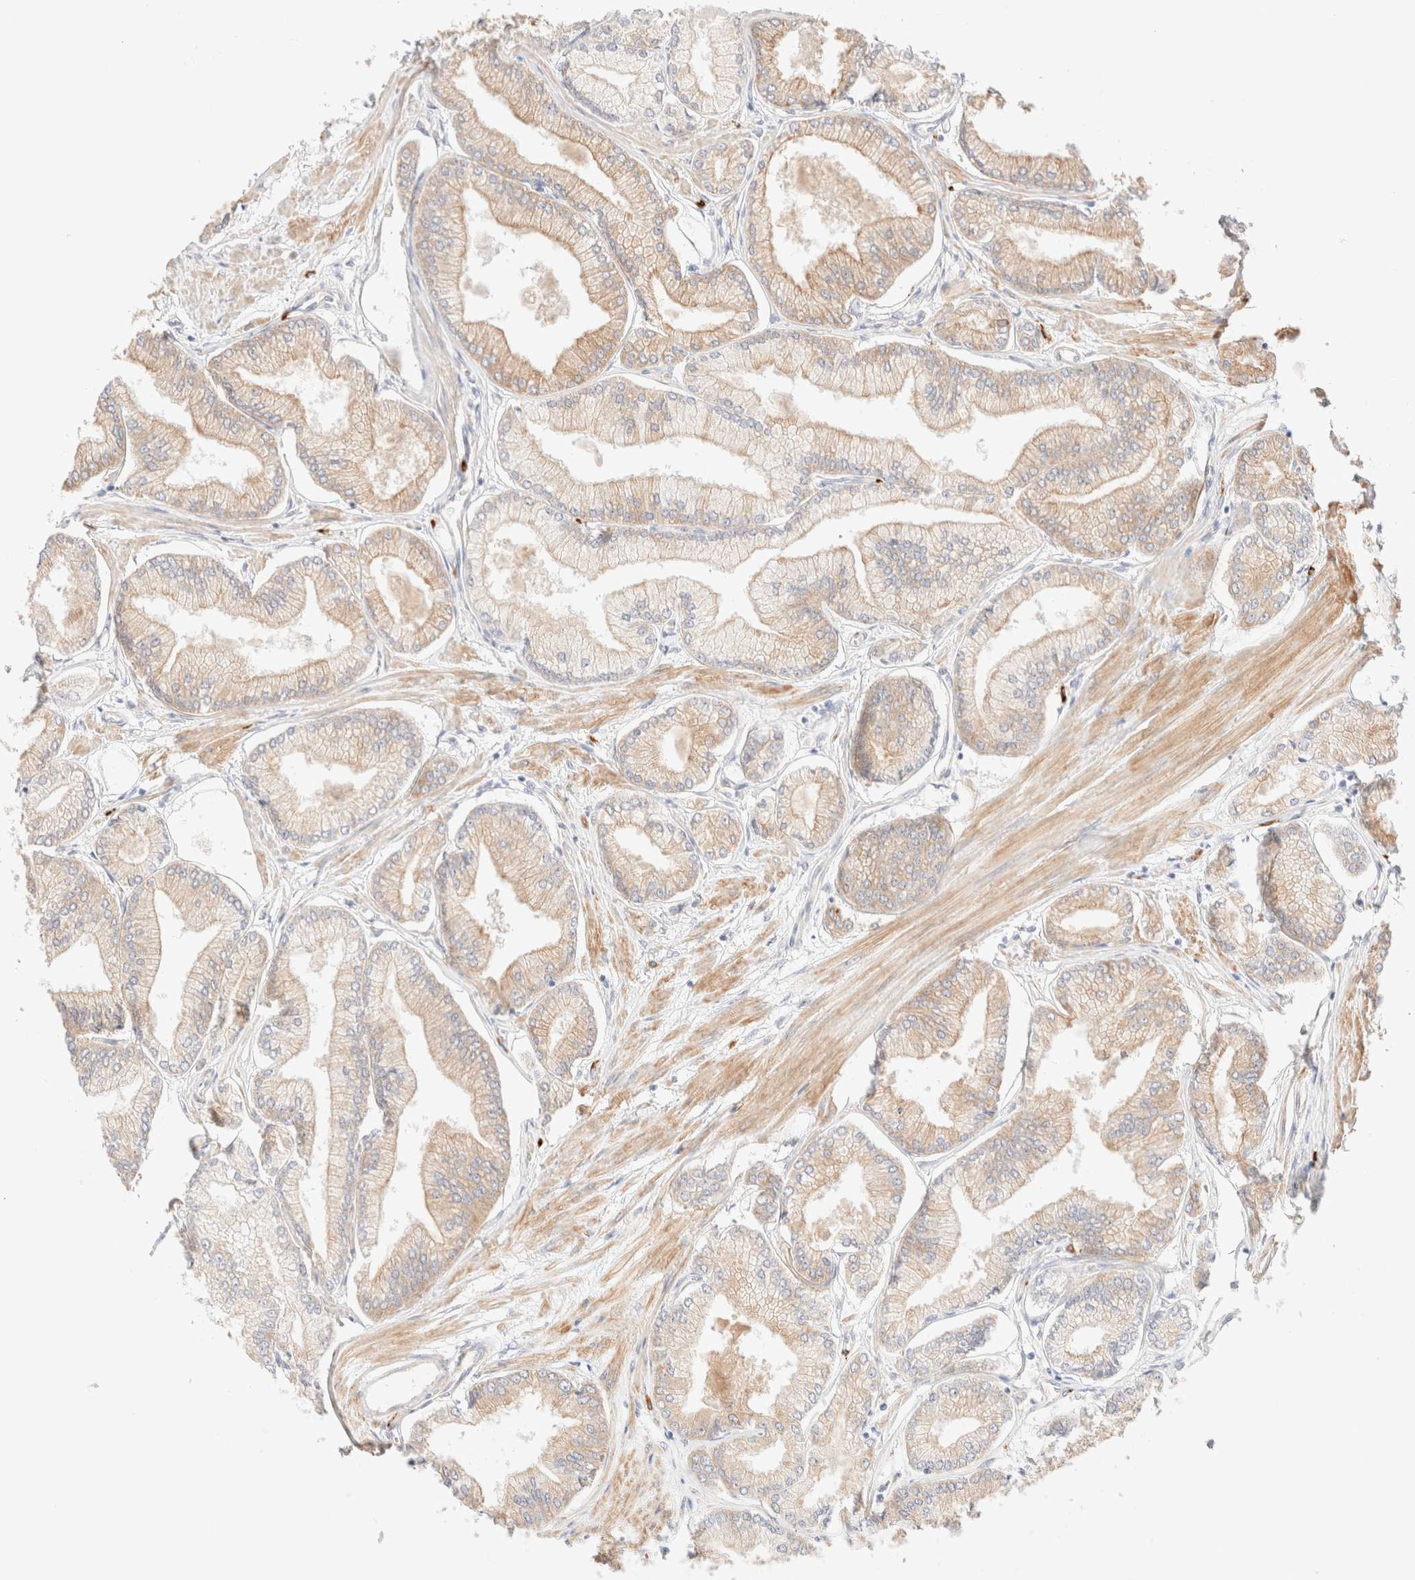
{"staining": {"intensity": "weak", "quantity": ">75%", "location": "cytoplasmic/membranous"}, "tissue": "prostate cancer", "cell_type": "Tumor cells", "image_type": "cancer", "snomed": [{"axis": "morphology", "description": "Adenocarcinoma, Low grade"}, {"axis": "topography", "description": "Prostate"}], "caption": "Immunohistochemistry (IHC) micrograph of human prostate low-grade adenocarcinoma stained for a protein (brown), which demonstrates low levels of weak cytoplasmic/membranous staining in about >75% of tumor cells.", "gene": "NIBAN2", "patient": {"sex": "male", "age": 52}}